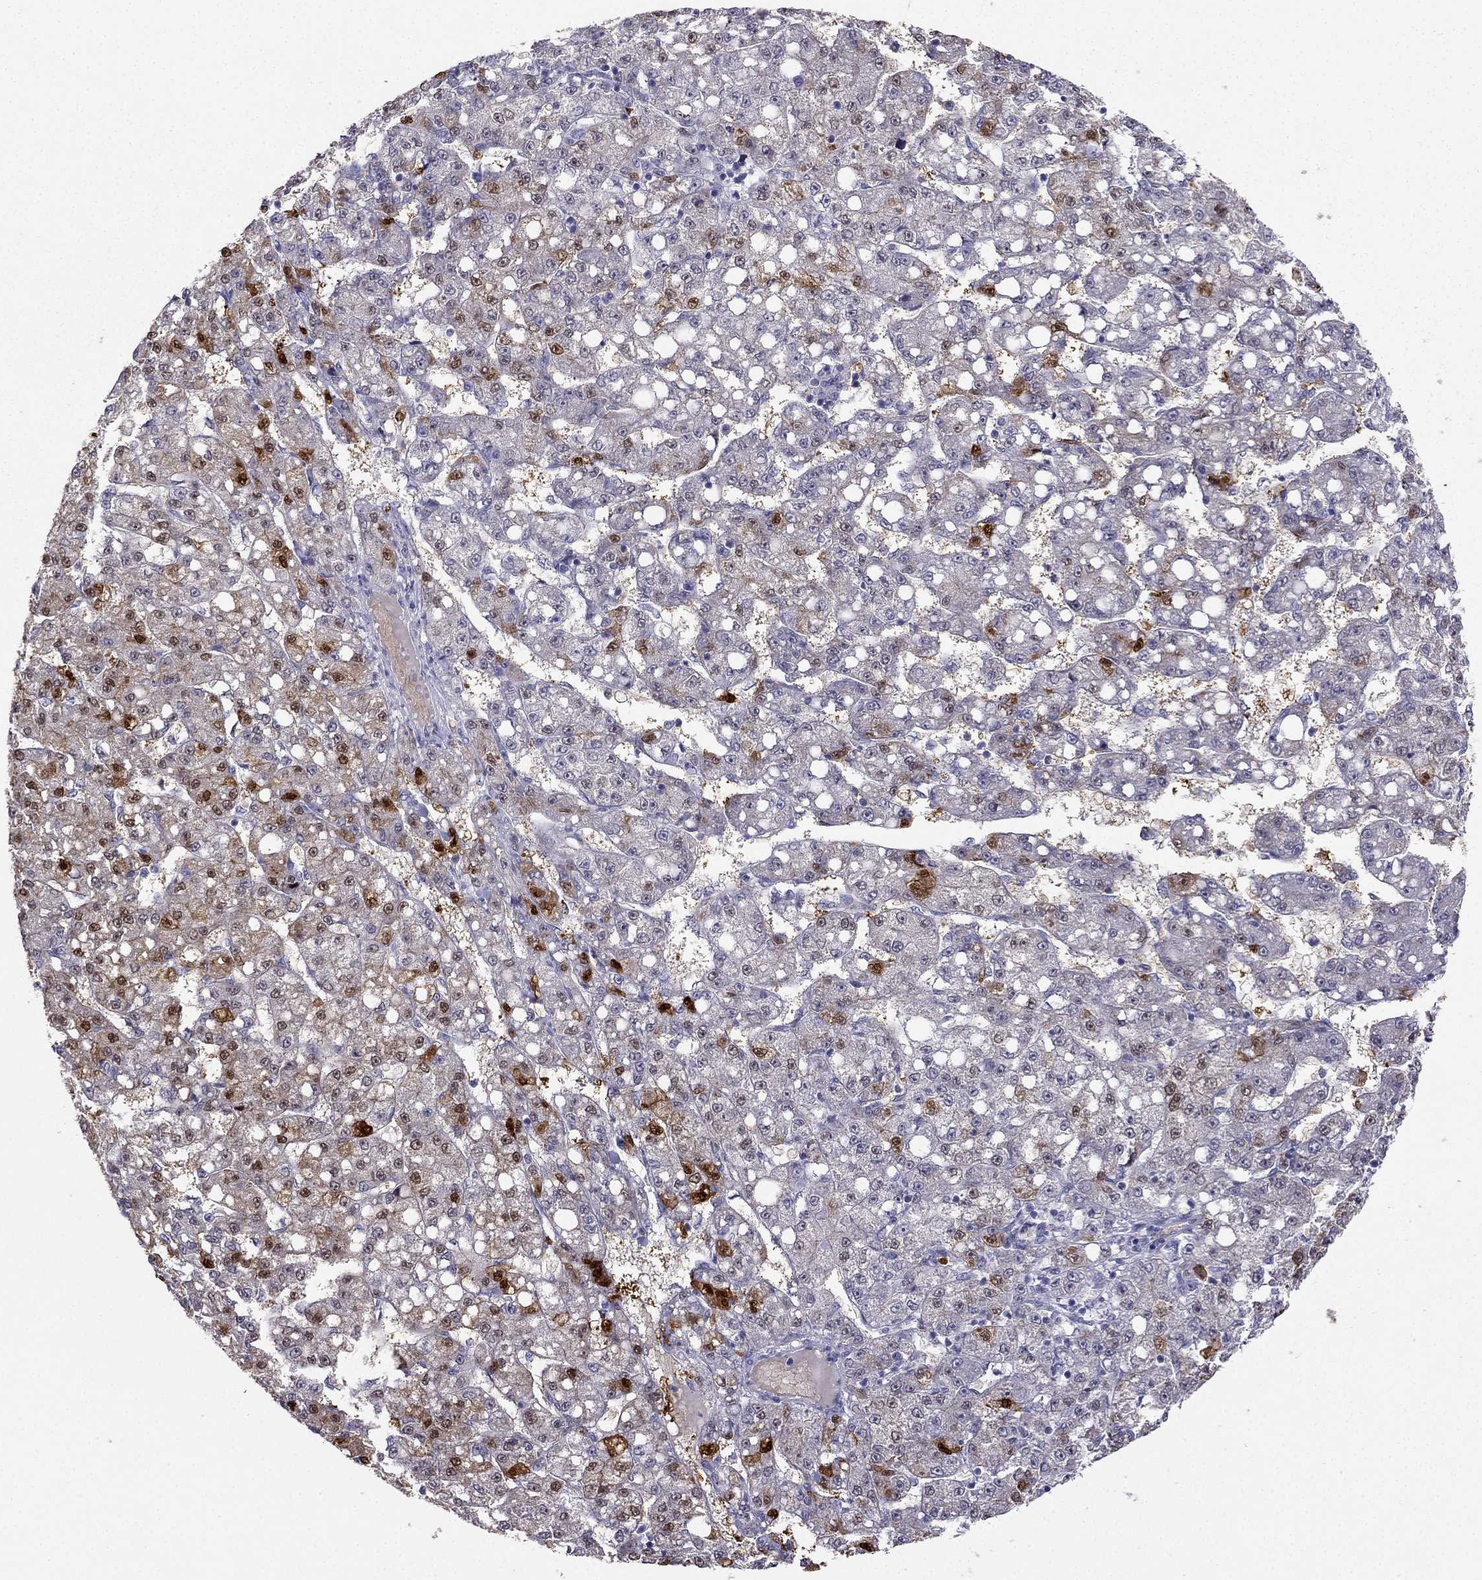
{"staining": {"intensity": "moderate", "quantity": "<25%", "location": "cytoplasmic/membranous,nuclear"}, "tissue": "liver cancer", "cell_type": "Tumor cells", "image_type": "cancer", "snomed": [{"axis": "morphology", "description": "Carcinoma, Hepatocellular, NOS"}, {"axis": "topography", "description": "Liver"}], "caption": "Brown immunohistochemical staining in liver cancer (hepatocellular carcinoma) exhibits moderate cytoplasmic/membranous and nuclear expression in about <25% of tumor cells. The protein of interest is shown in brown color, while the nuclei are stained blue.", "gene": "RSPH14", "patient": {"sex": "female", "age": 65}}